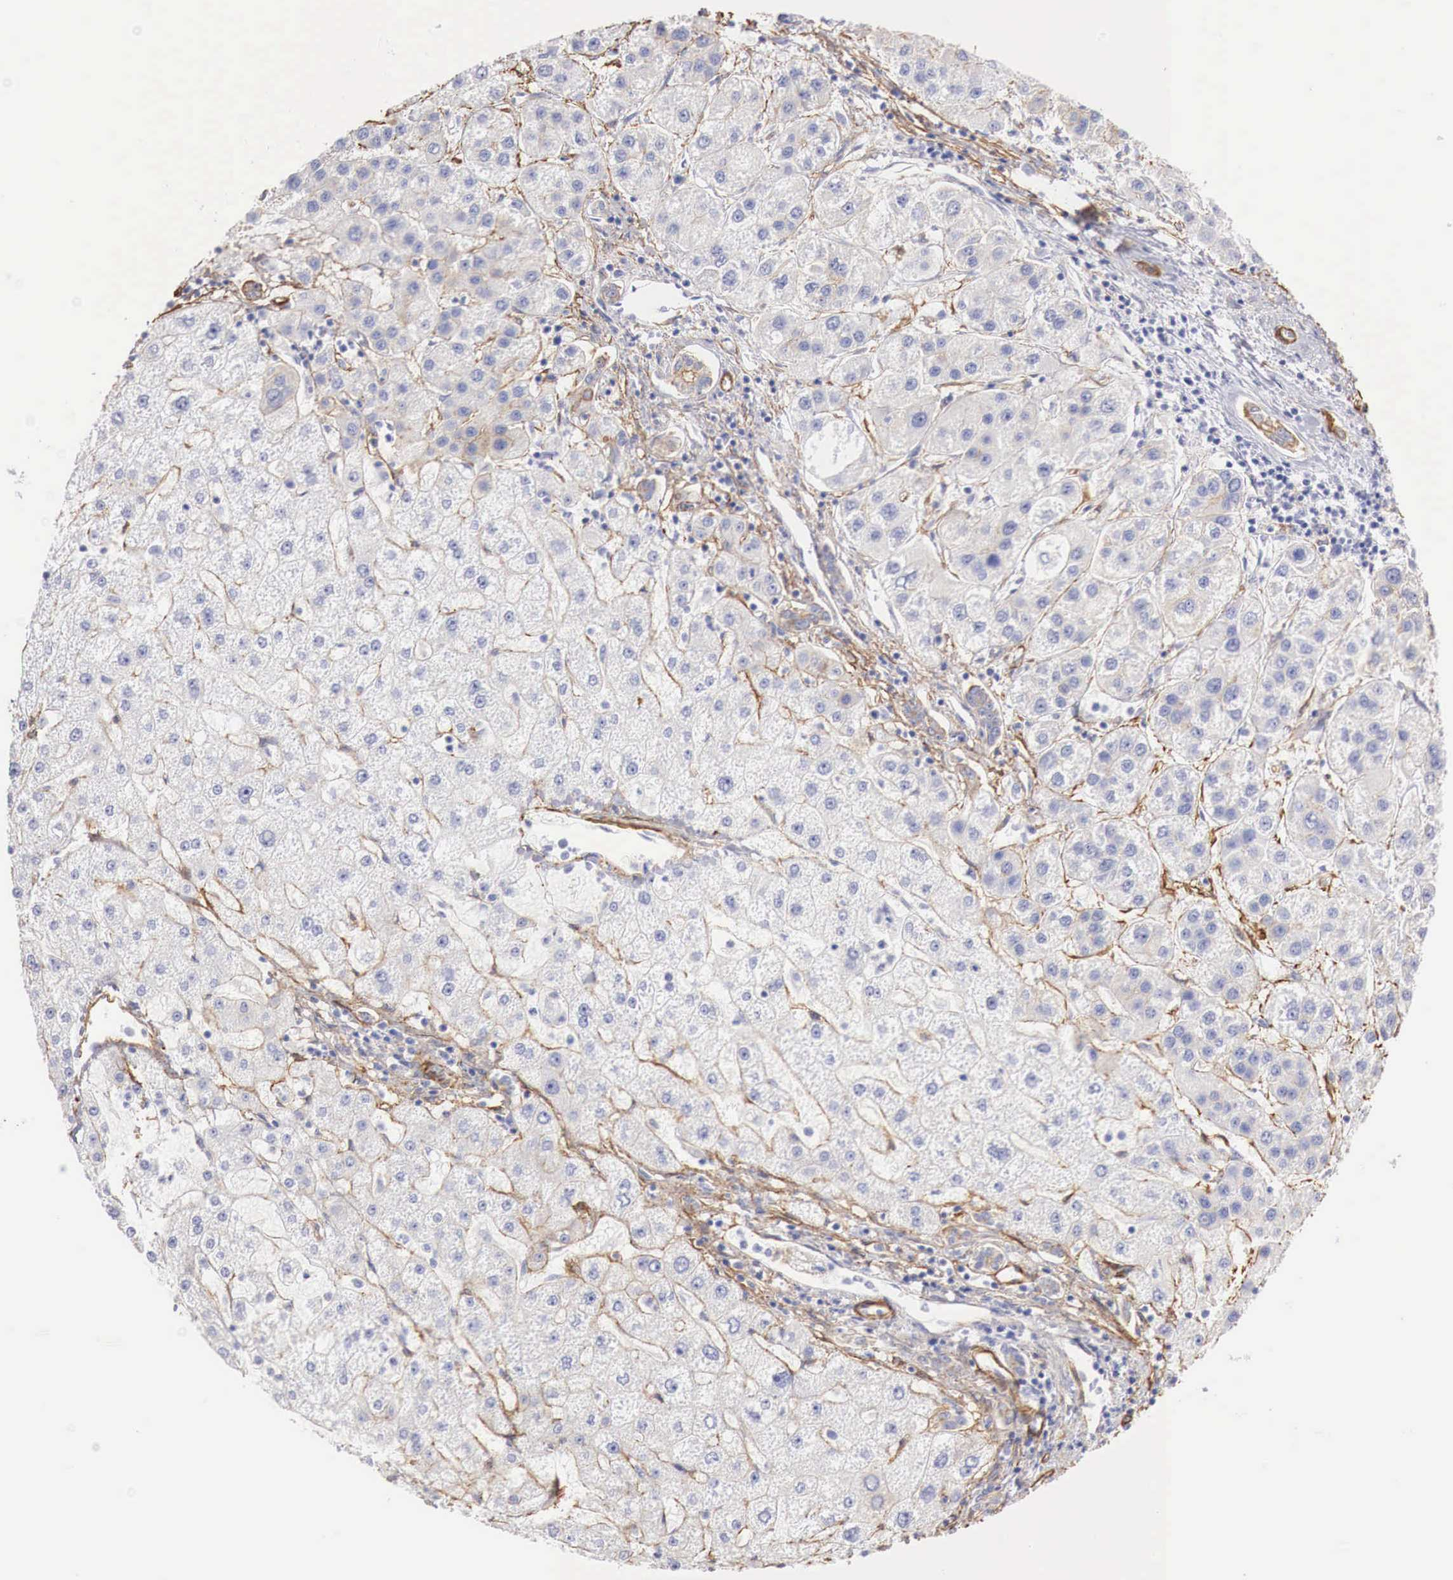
{"staining": {"intensity": "negative", "quantity": "none", "location": "none"}, "tissue": "liver cancer", "cell_type": "Tumor cells", "image_type": "cancer", "snomed": [{"axis": "morphology", "description": "Carcinoma, Hepatocellular, NOS"}, {"axis": "topography", "description": "Liver"}], "caption": "Immunohistochemistry (IHC) of liver cancer (hepatocellular carcinoma) displays no positivity in tumor cells.", "gene": "TPM1", "patient": {"sex": "female", "age": 85}}